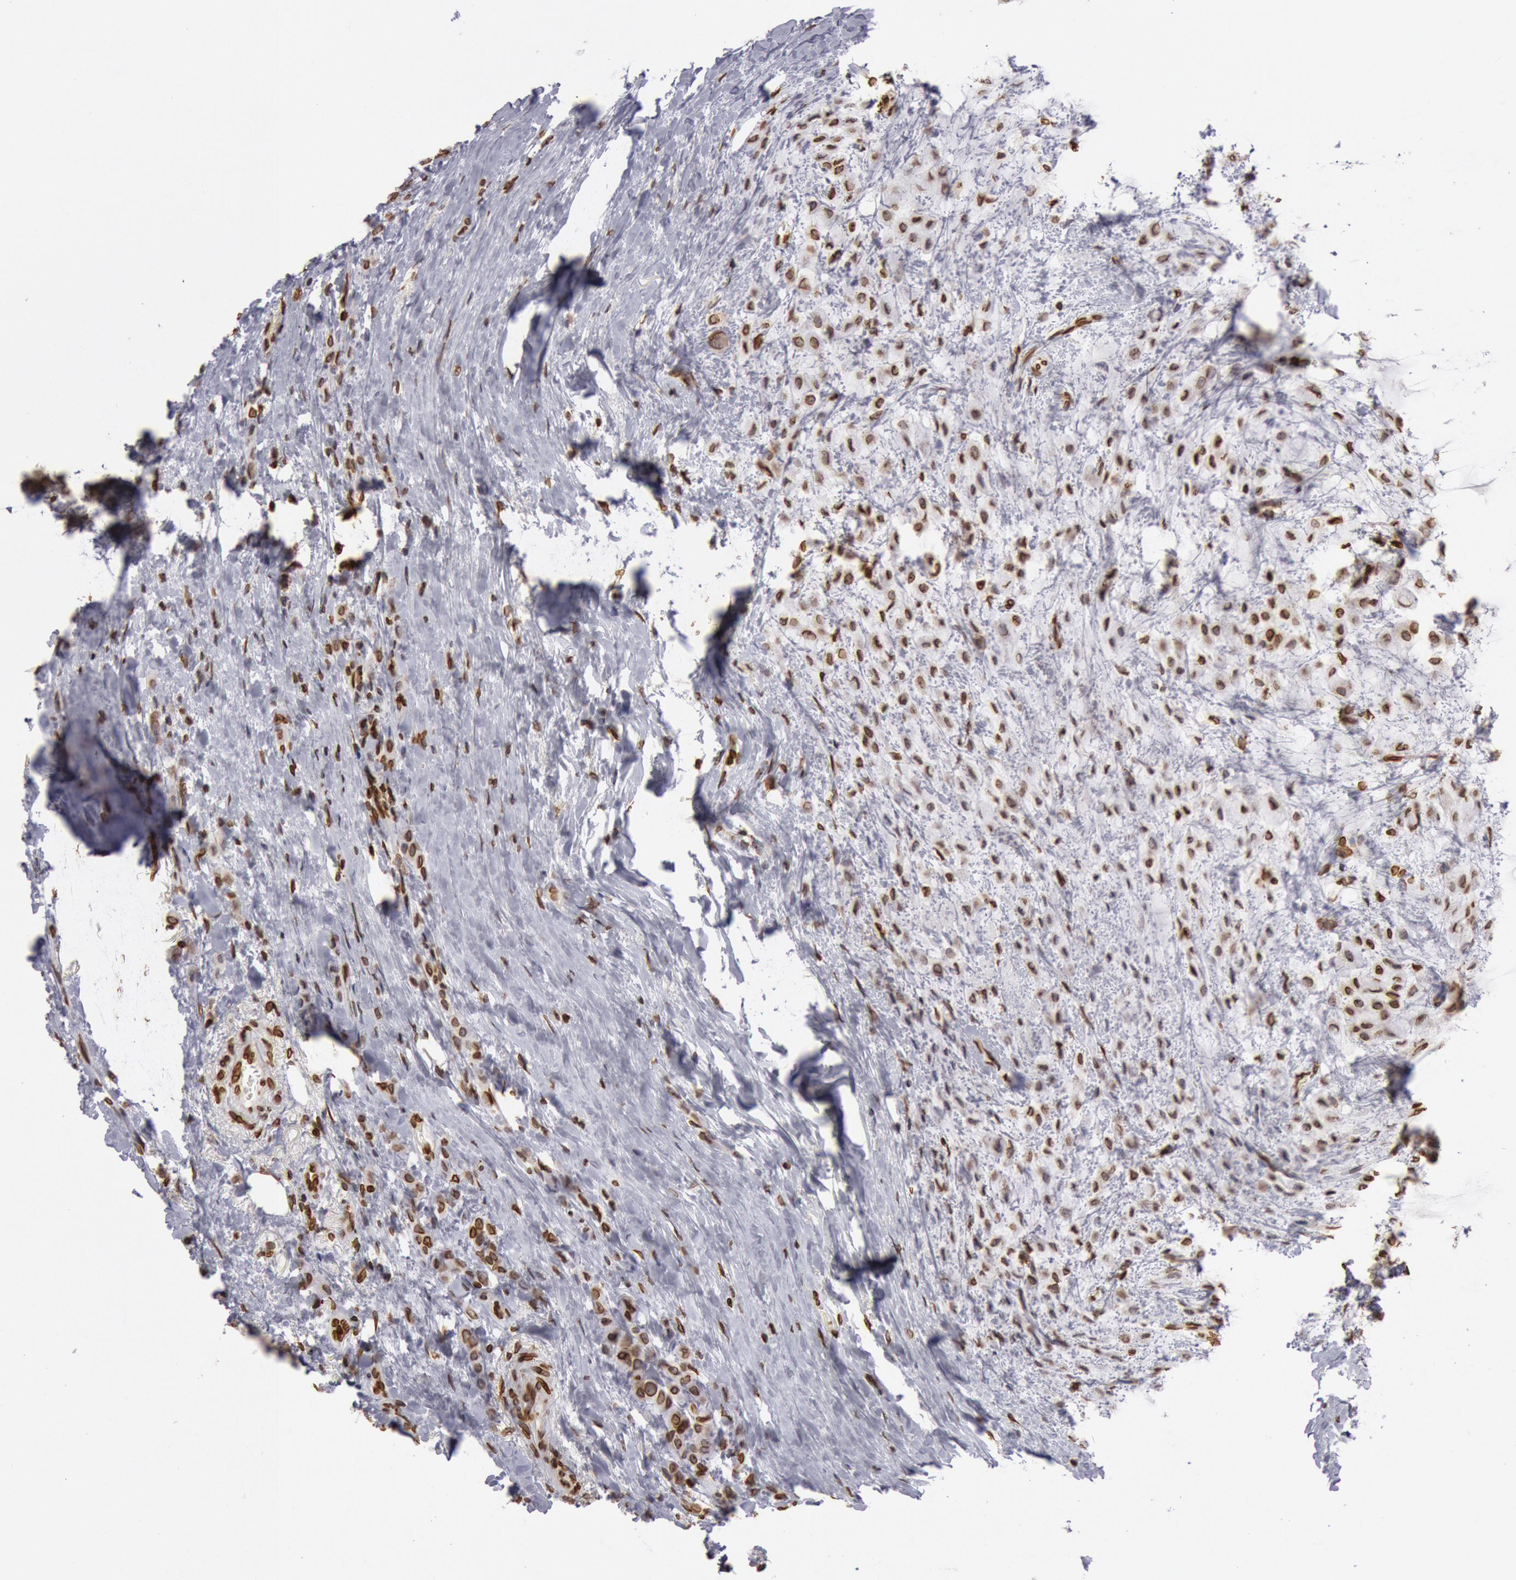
{"staining": {"intensity": "strong", "quantity": ">75%", "location": "nuclear"}, "tissue": "breast cancer", "cell_type": "Tumor cells", "image_type": "cancer", "snomed": [{"axis": "morphology", "description": "Lobular carcinoma"}, {"axis": "topography", "description": "Breast"}], "caption": "Protein staining of breast lobular carcinoma tissue displays strong nuclear positivity in about >75% of tumor cells. (IHC, brightfield microscopy, high magnification).", "gene": "SUN2", "patient": {"sex": "female", "age": 85}}